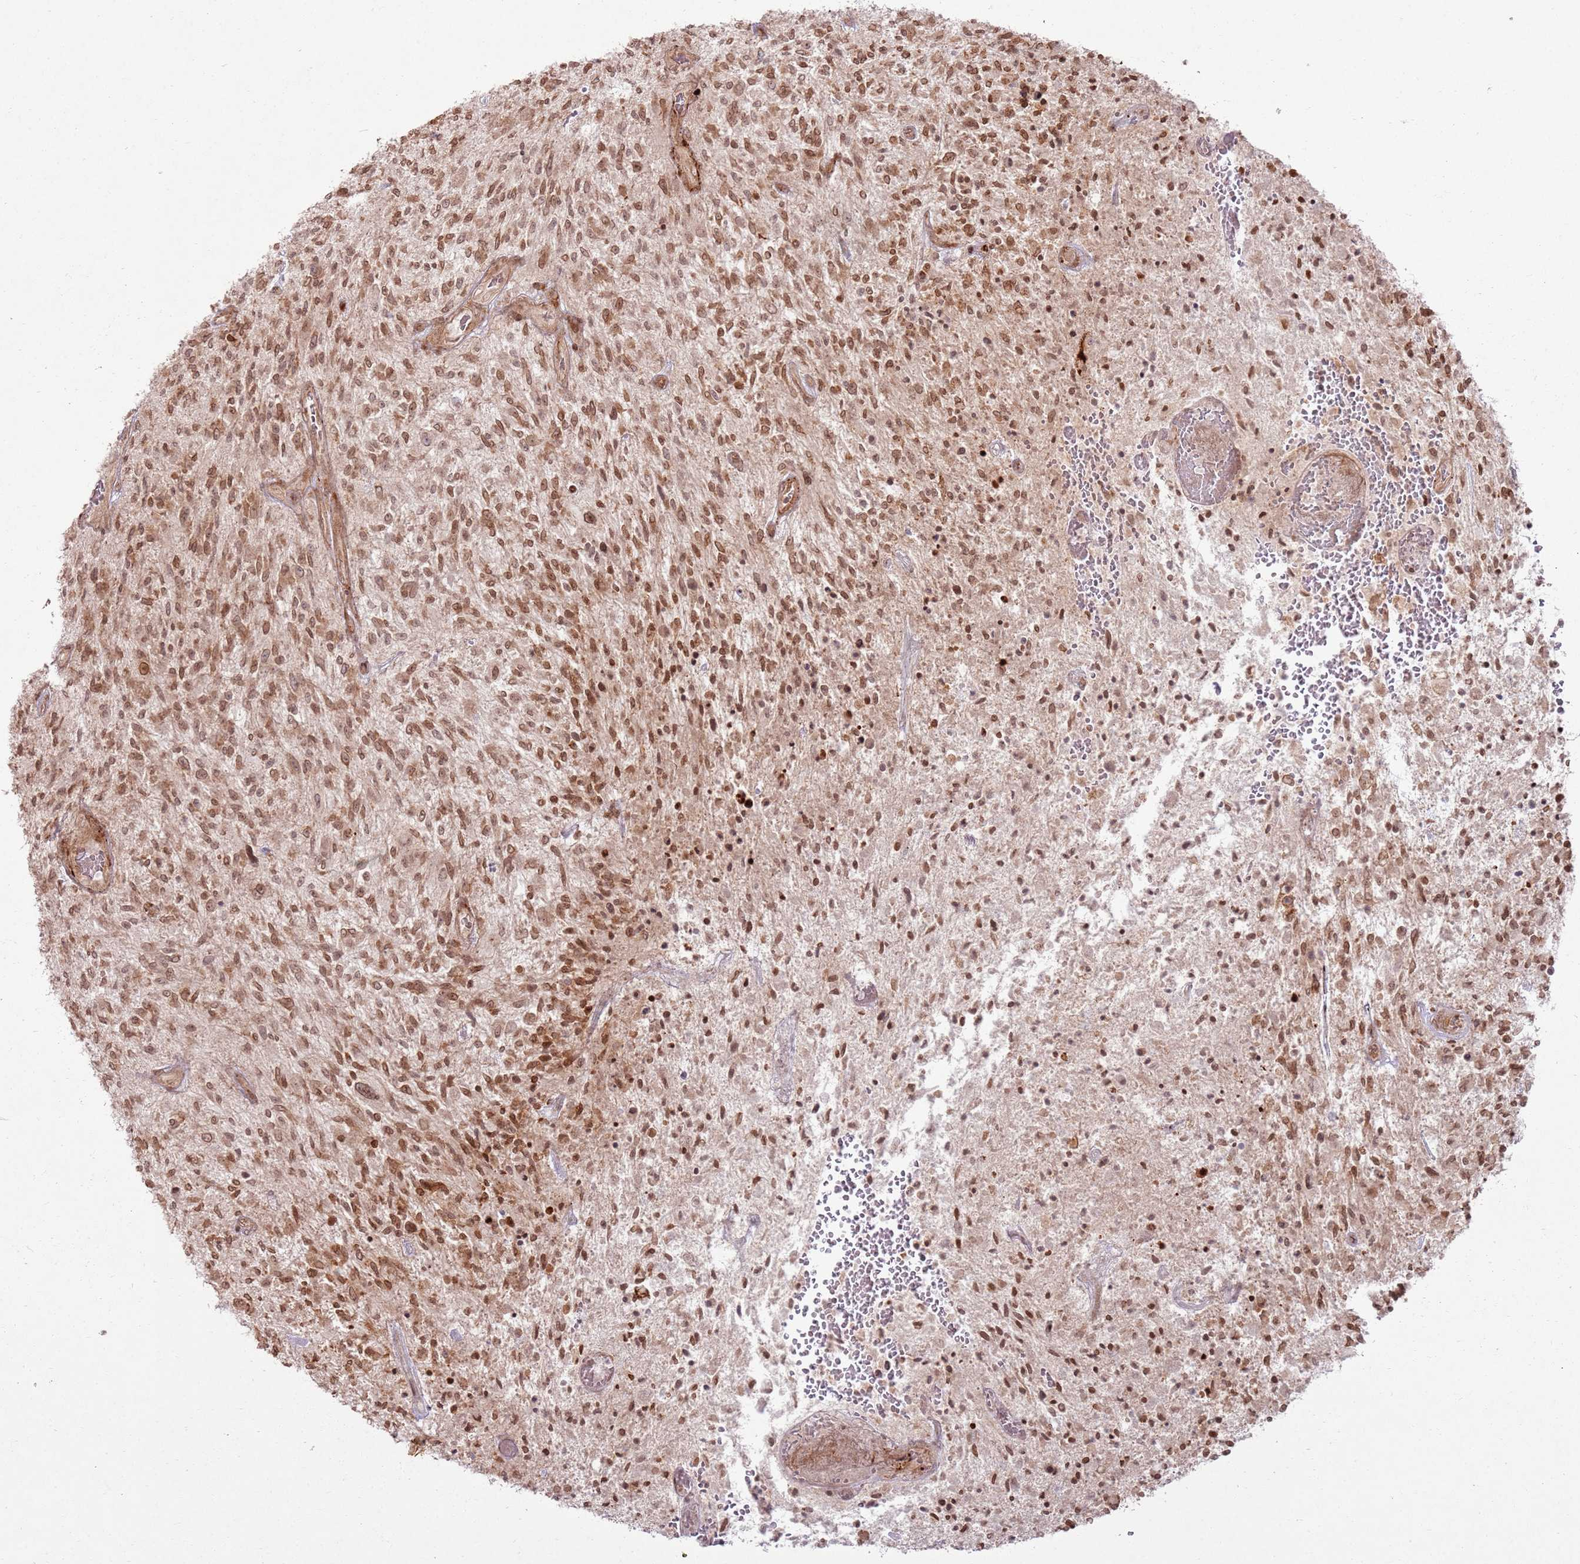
{"staining": {"intensity": "moderate", "quantity": ">75%", "location": "nuclear"}, "tissue": "glioma", "cell_type": "Tumor cells", "image_type": "cancer", "snomed": [{"axis": "morphology", "description": "Glioma, malignant, High grade"}, {"axis": "topography", "description": "Brain"}], "caption": "A brown stain shows moderate nuclear staining of a protein in human glioma tumor cells. (Stains: DAB in brown, nuclei in blue, Microscopy: brightfield microscopy at high magnification).", "gene": "KLHL36", "patient": {"sex": "male", "age": 47}}